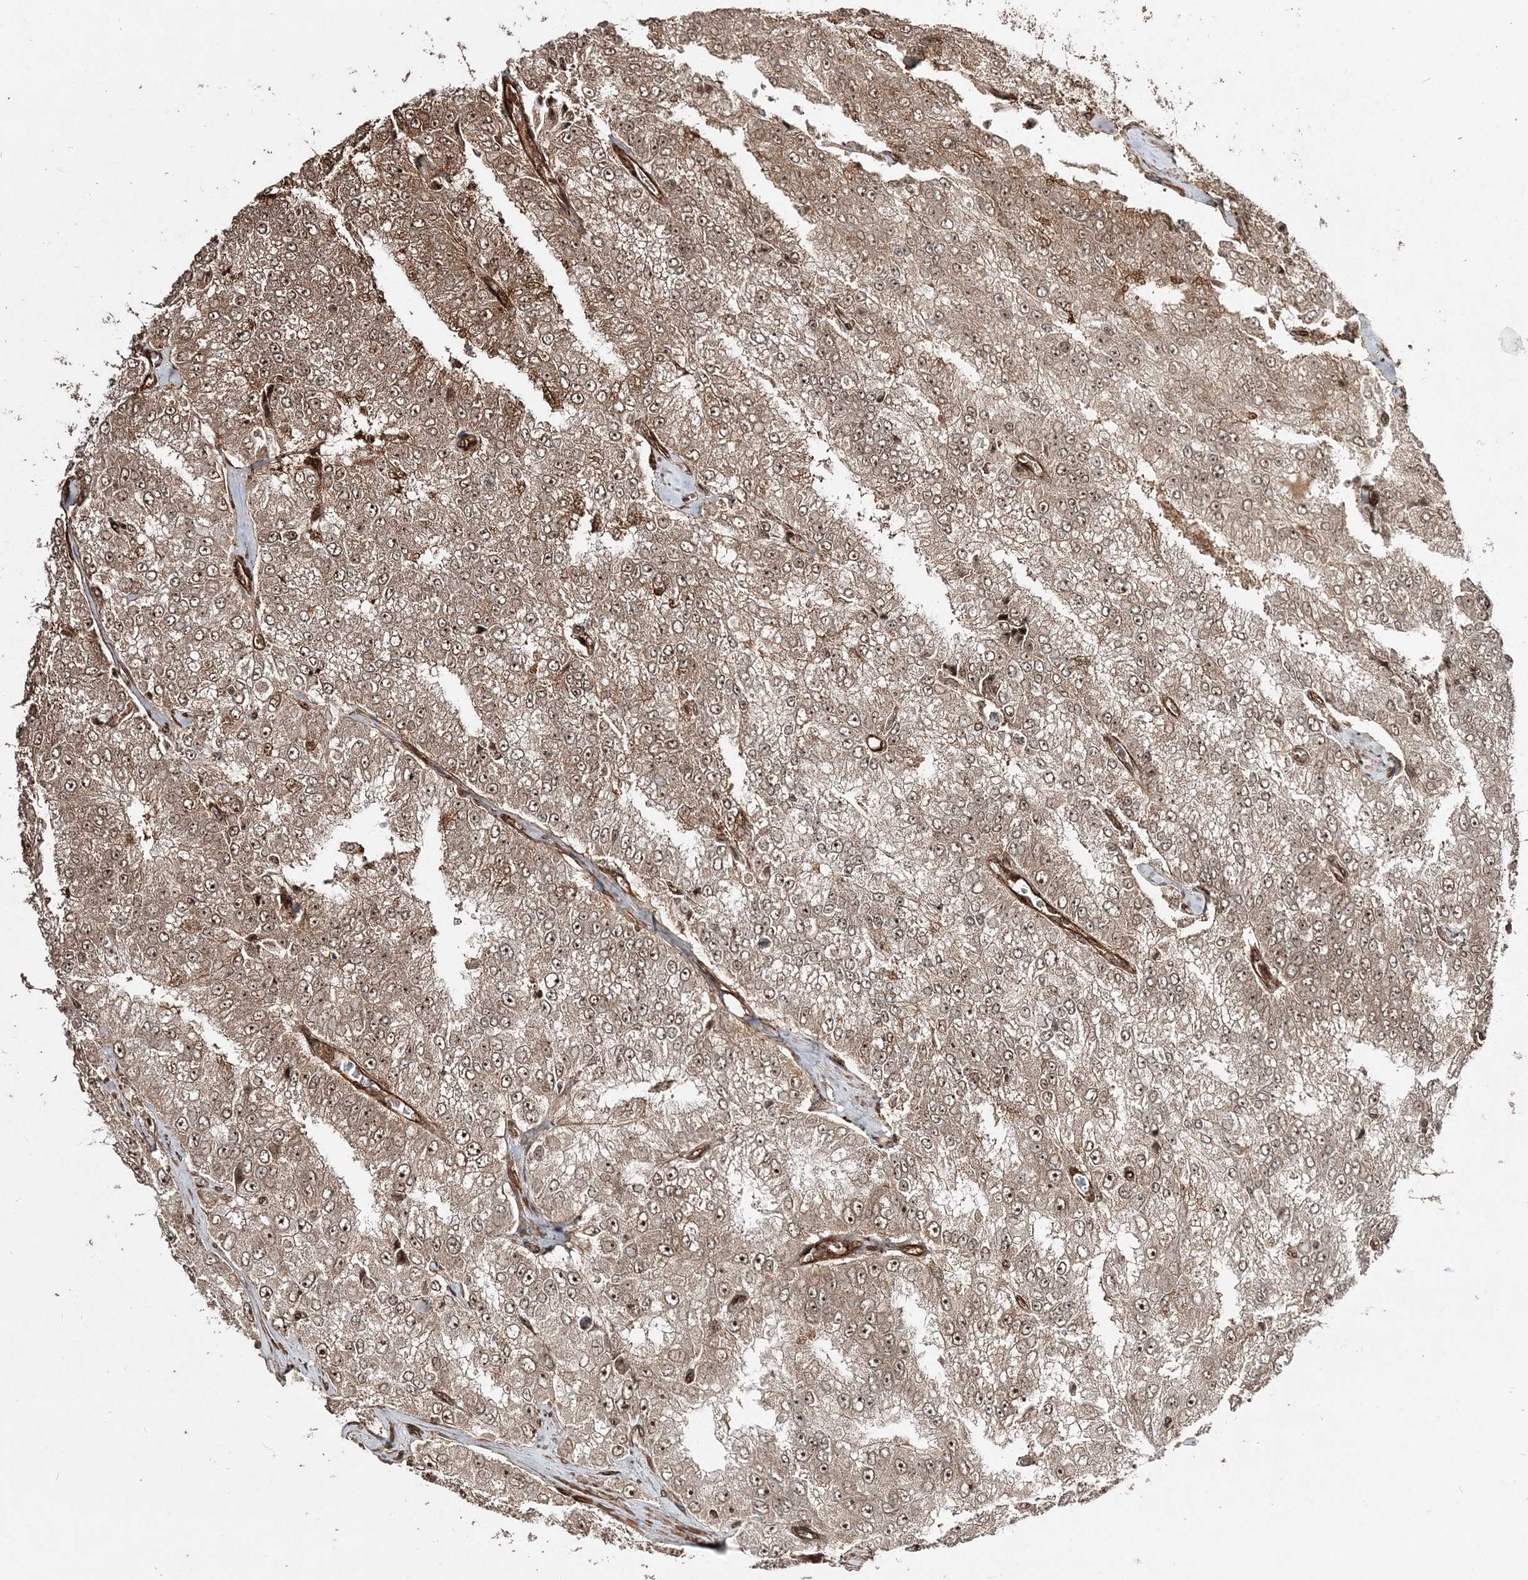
{"staining": {"intensity": "weak", "quantity": ">75%", "location": "cytoplasmic/membranous,nuclear"}, "tissue": "prostate cancer", "cell_type": "Tumor cells", "image_type": "cancer", "snomed": [{"axis": "morphology", "description": "Adenocarcinoma, High grade"}, {"axis": "topography", "description": "Prostate"}], "caption": "A histopathology image showing weak cytoplasmic/membranous and nuclear staining in approximately >75% of tumor cells in high-grade adenocarcinoma (prostate), as visualized by brown immunohistochemical staining.", "gene": "ETAA1", "patient": {"sex": "male", "age": 58}}